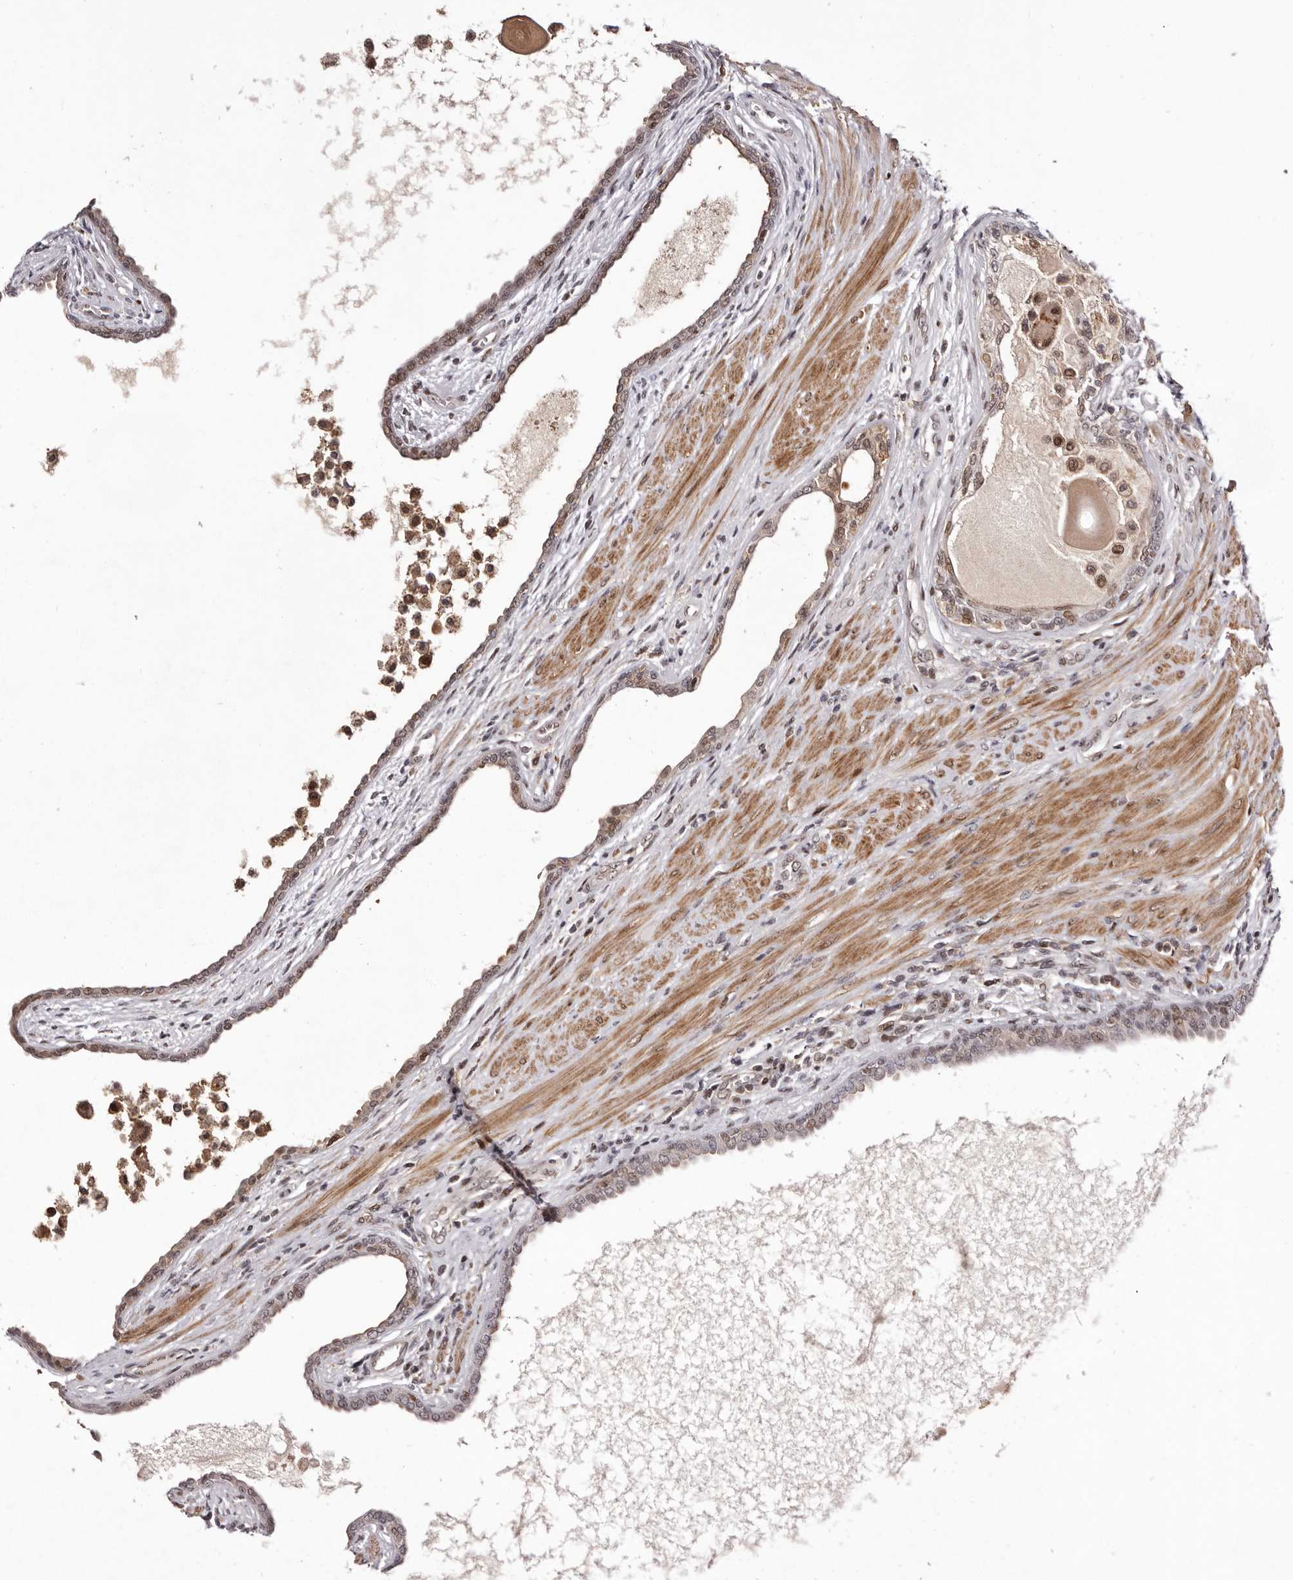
{"staining": {"intensity": "weak", "quantity": "25%-75%", "location": "nuclear"}, "tissue": "prostate cancer", "cell_type": "Tumor cells", "image_type": "cancer", "snomed": [{"axis": "morphology", "description": "Normal tissue, NOS"}, {"axis": "morphology", "description": "Adenocarcinoma, Low grade"}, {"axis": "topography", "description": "Prostate"}, {"axis": "topography", "description": "Peripheral nerve tissue"}], "caption": "Brown immunohistochemical staining in adenocarcinoma (low-grade) (prostate) exhibits weak nuclear positivity in approximately 25%-75% of tumor cells.", "gene": "FBXO5", "patient": {"sex": "male", "age": 71}}